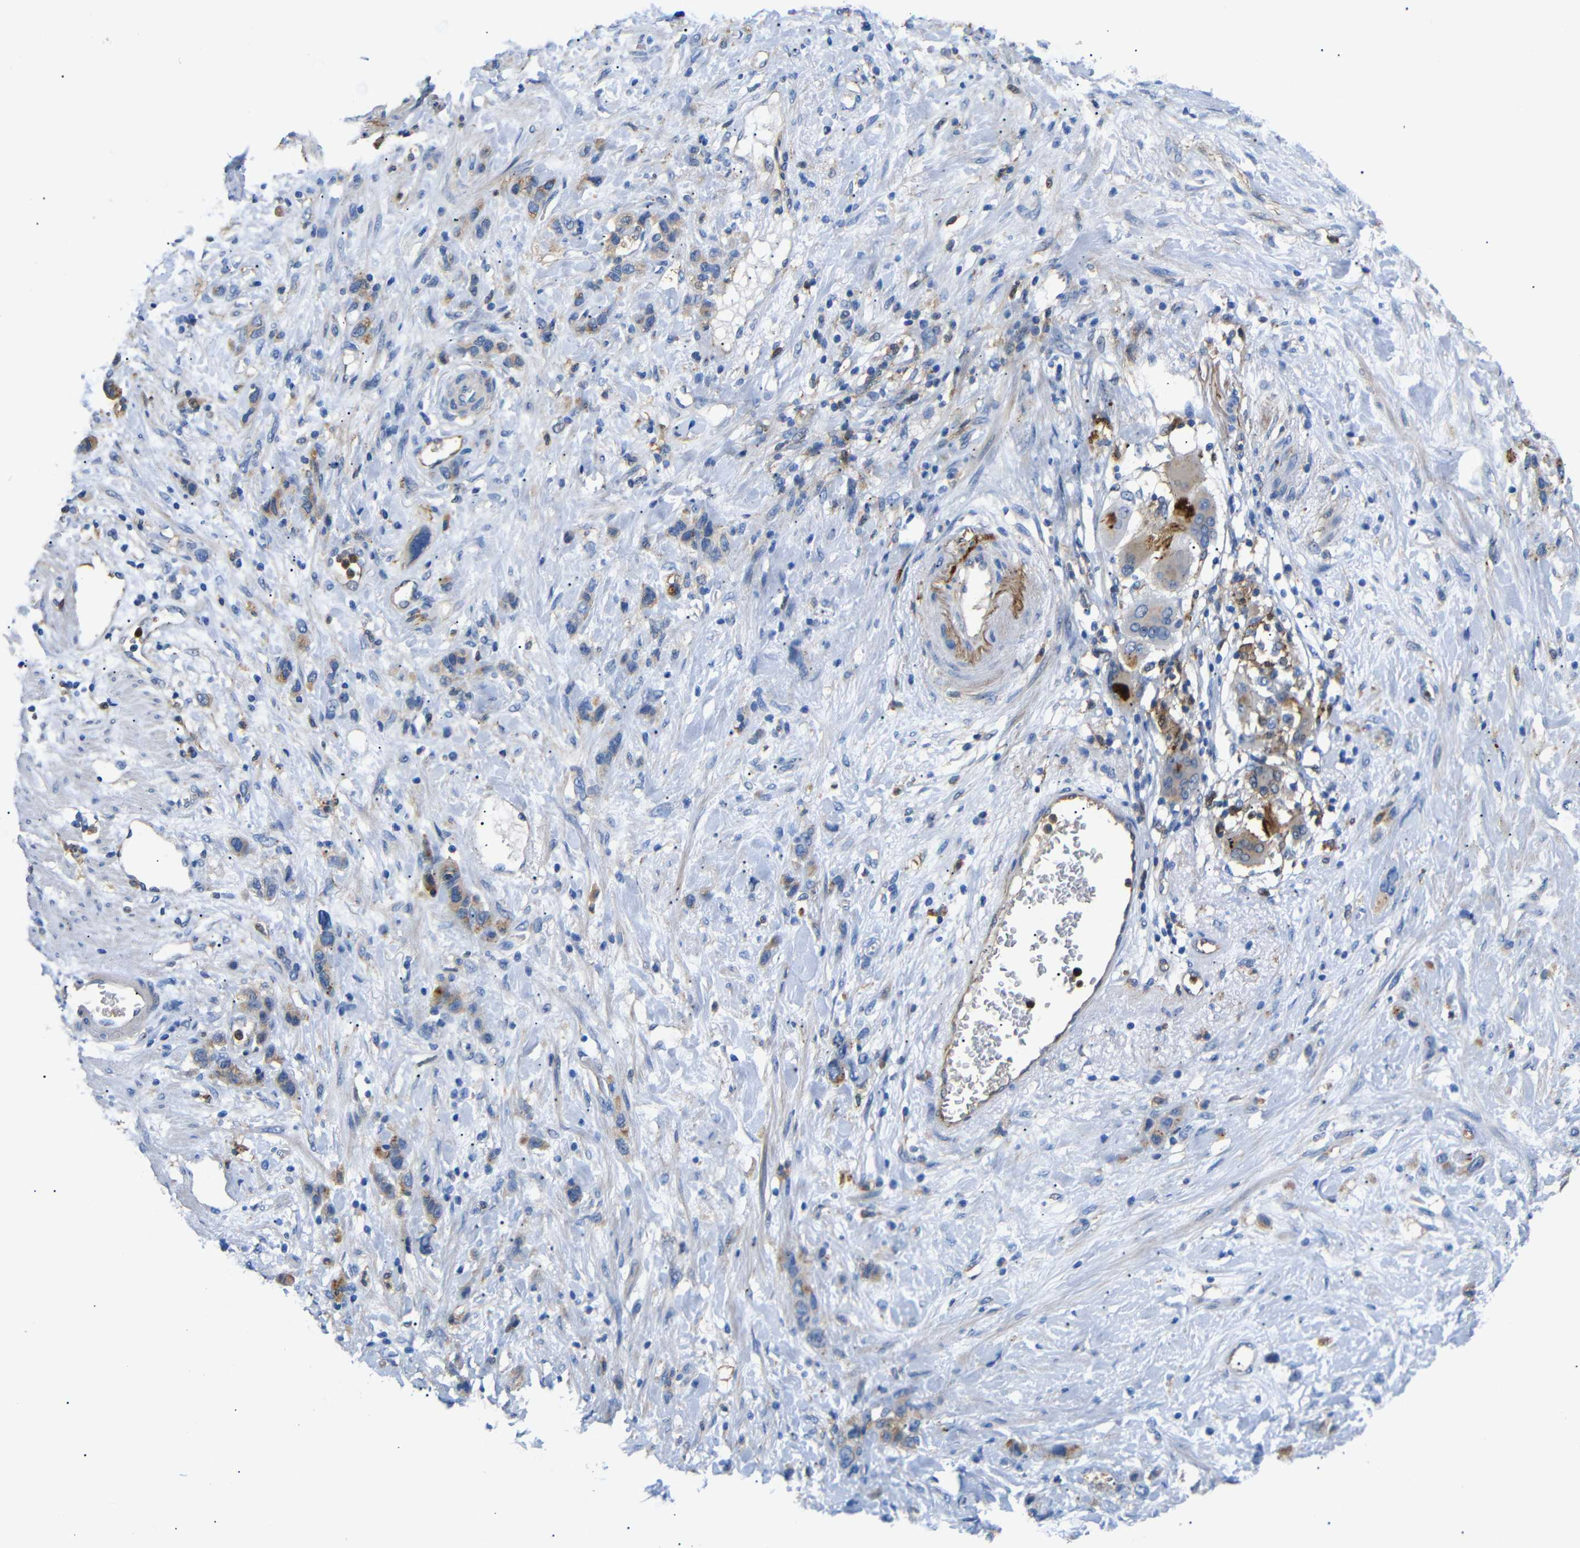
{"staining": {"intensity": "weak", "quantity": "25%-75%", "location": "cytoplasmic/membranous"}, "tissue": "stomach cancer", "cell_type": "Tumor cells", "image_type": "cancer", "snomed": [{"axis": "morphology", "description": "Adenocarcinoma, NOS"}, {"axis": "morphology", "description": "Adenocarcinoma, High grade"}, {"axis": "topography", "description": "Stomach, upper"}, {"axis": "topography", "description": "Stomach, lower"}], "caption": "Adenocarcinoma (stomach) stained for a protein reveals weak cytoplasmic/membranous positivity in tumor cells. The protein of interest is stained brown, and the nuclei are stained in blue (DAB (3,3'-diaminobenzidine) IHC with brightfield microscopy, high magnification).", "gene": "SDCBP", "patient": {"sex": "female", "age": 65}}